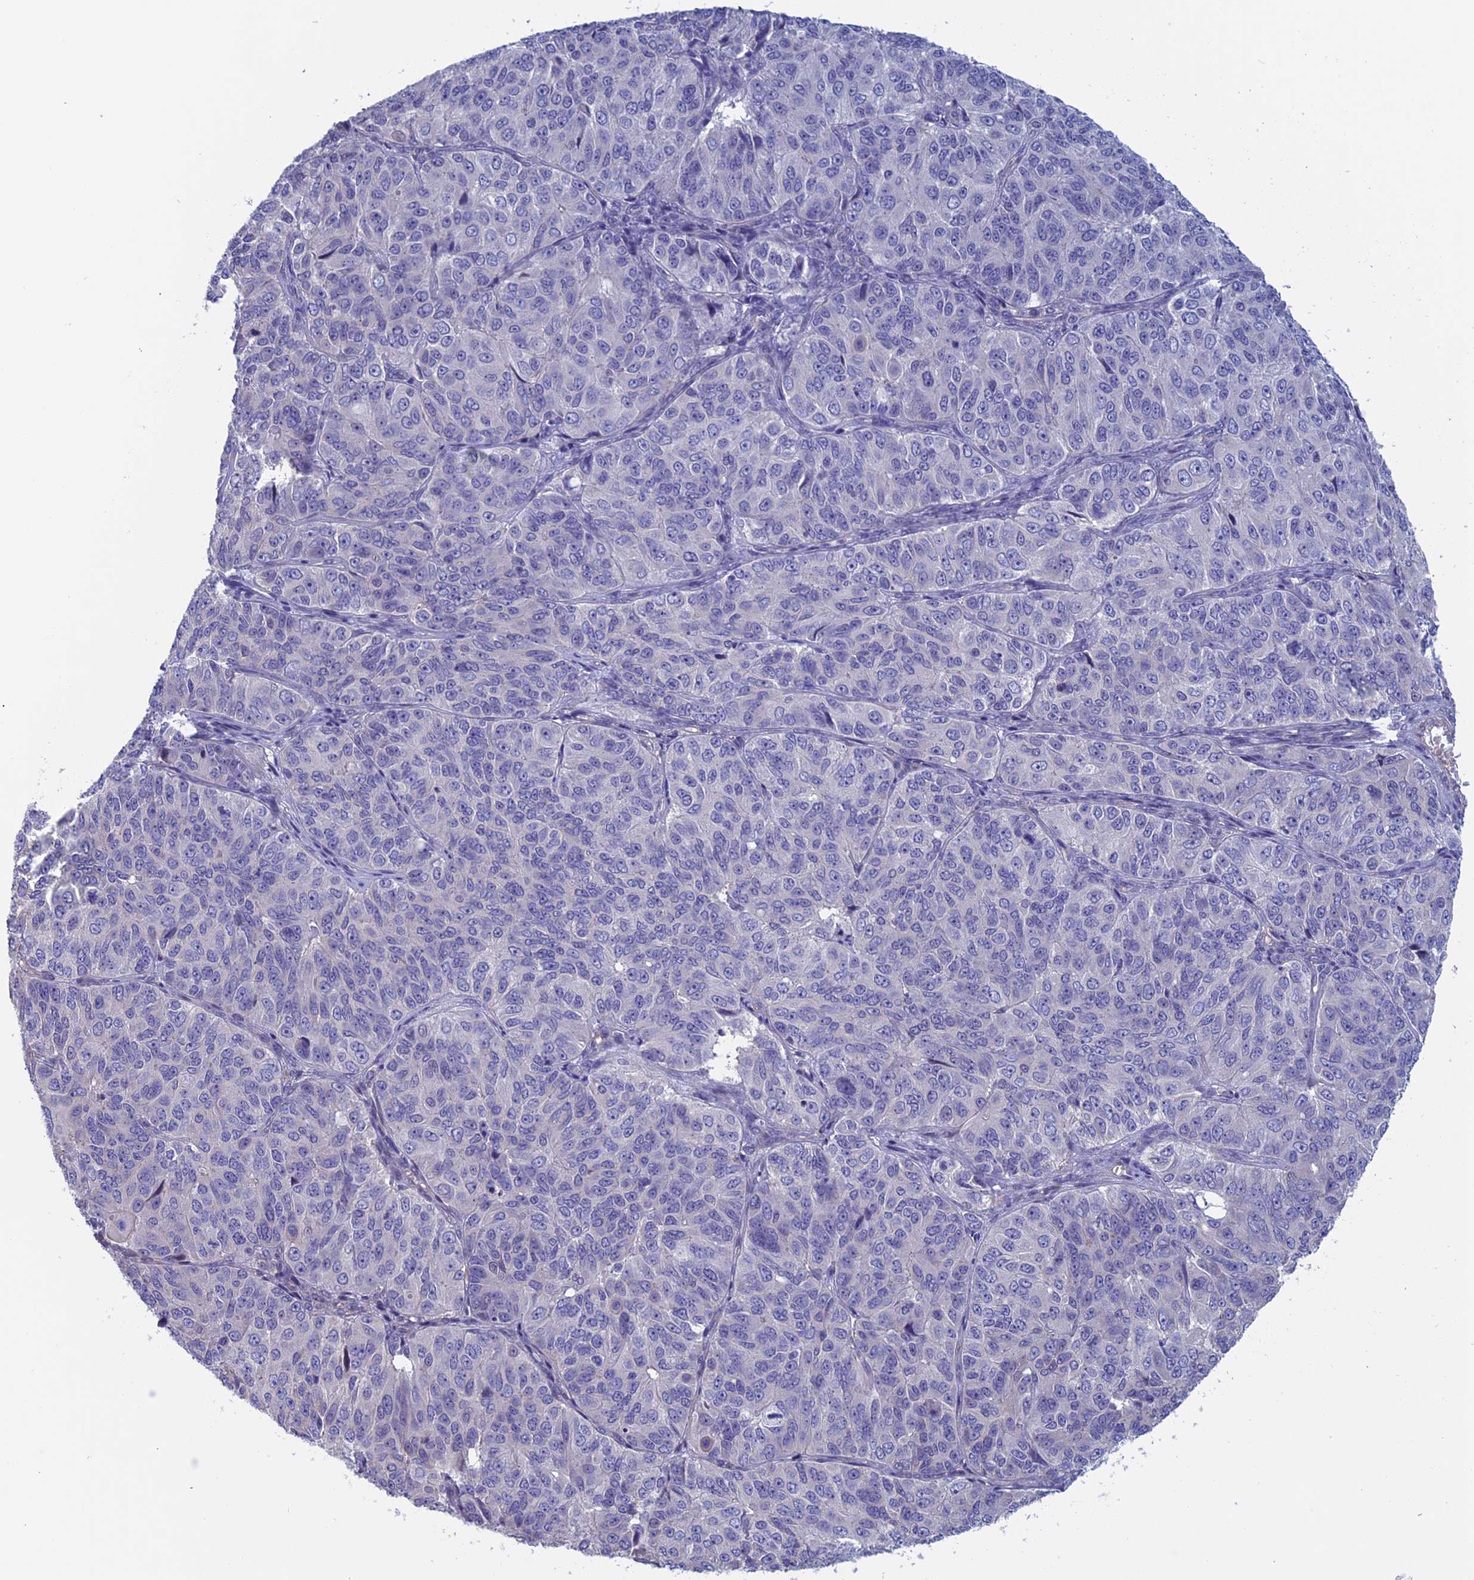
{"staining": {"intensity": "negative", "quantity": "none", "location": "none"}, "tissue": "ovarian cancer", "cell_type": "Tumor cells", "image_type": "cancer", "snomed": [{"axis": "morphology", "description": "Carcinoma, endometroid"}, {"axis": "topography", "description": "Ovary"}], "caption": "Photomicrograph shows no significant protein expression in tumor cells of ovarian cancer.", "gene": "BCL2L10", "patient": {"sex": "female", "age": 51}}